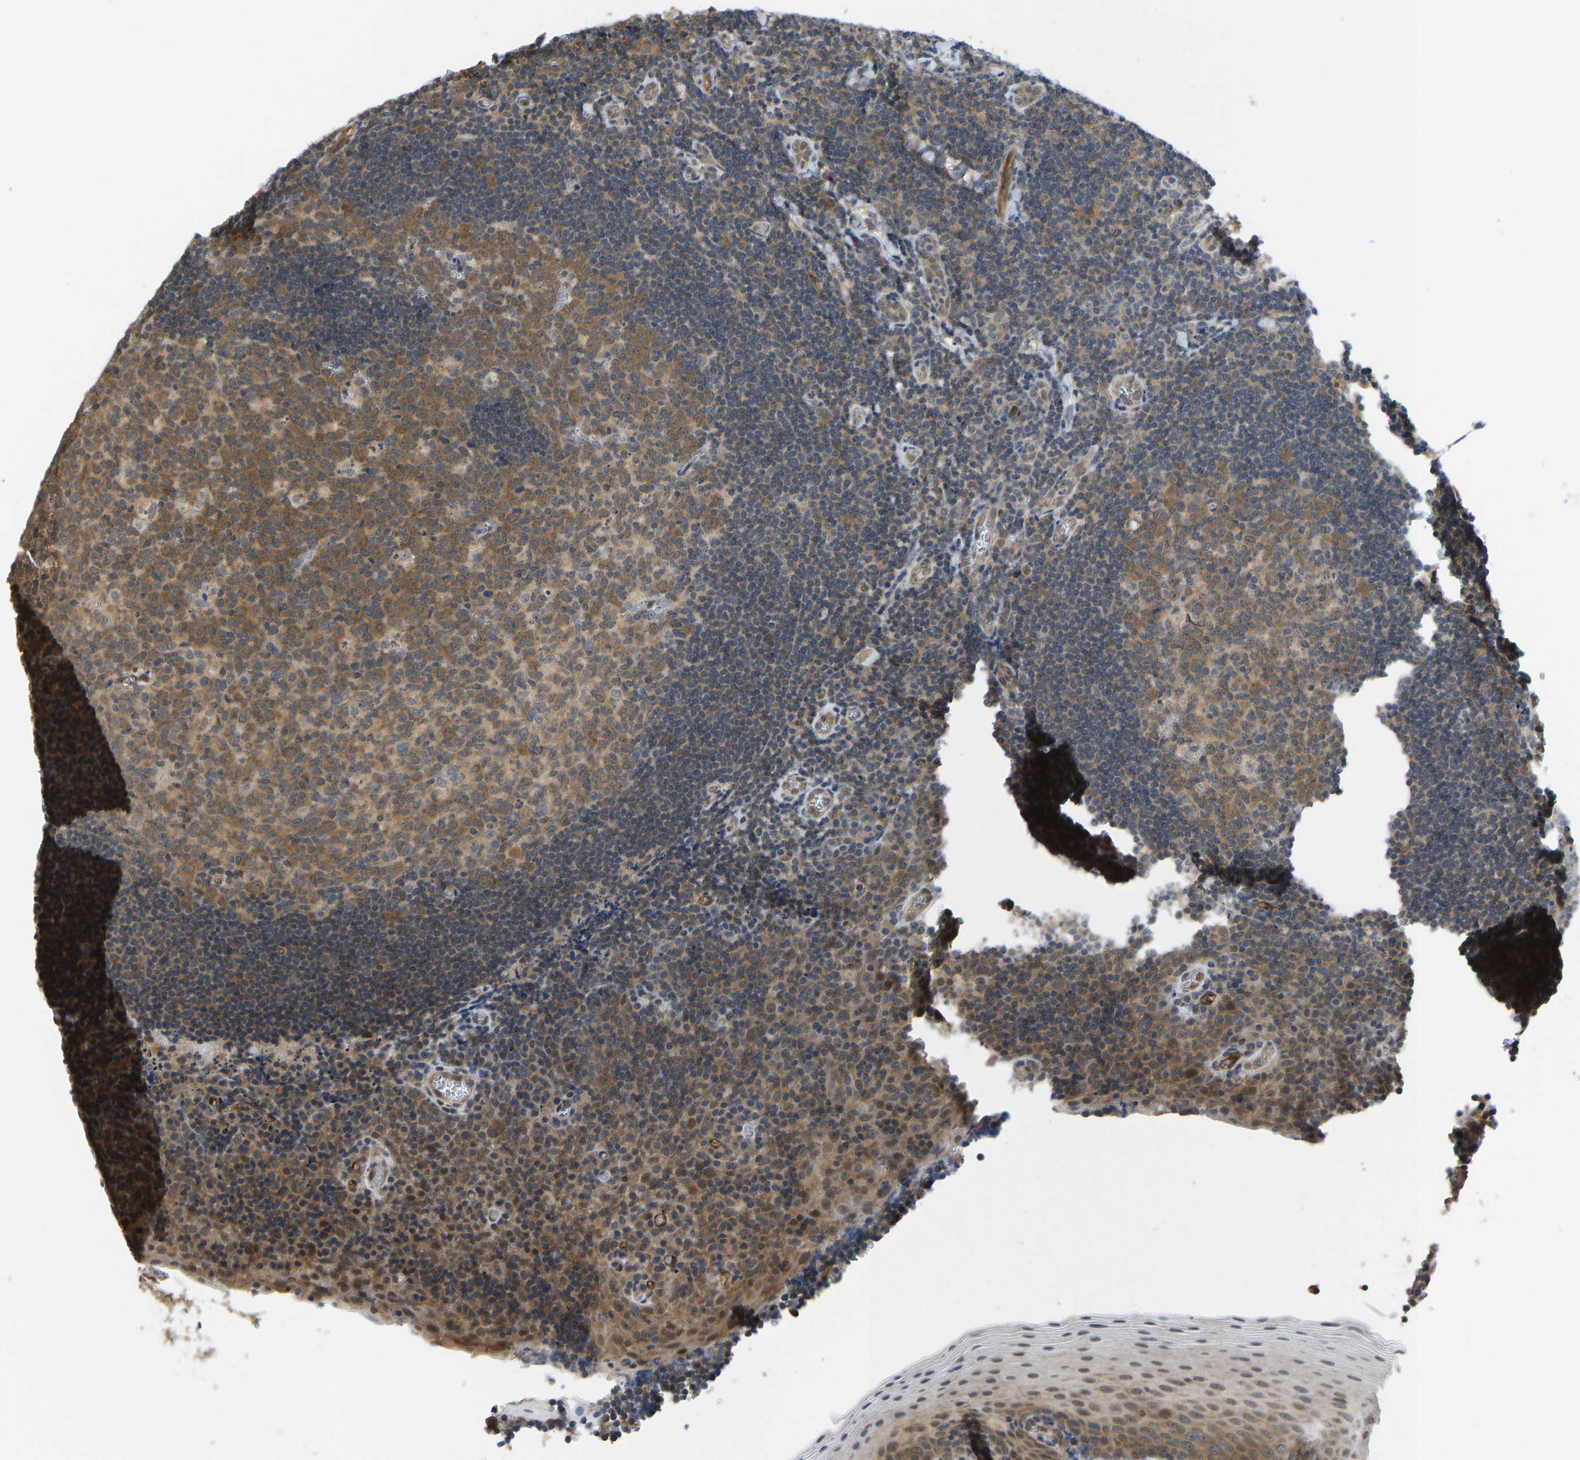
{"staining": {"intensity": "moderate", "quantity": ">75%", "location": "cytoplasmic/membranous"}, "tissue": "tonsil", "cell_type": "Germinal center cells", "image_type": "normal", "snomed": [{"axis": "morphology", "description": "Normal tissue, NOS"}, {"axis": "morphology", "description": "Inflammation, NOS"}, {"axis": "topography", "description": "Tonsil"}], "caption": "Immunohistochemistry photomicrograph of benign tonsil: tonsil stained using immunohistochemistry (IHC) reveals medium levels of moderate protein expression localized specifically in the cytoplasmic/membranous of germinal center cells, appearing as a cytoplasmic/membranous brown color.", "gene": "CCT8", "patient": {"sex": "female", "age": 31}}